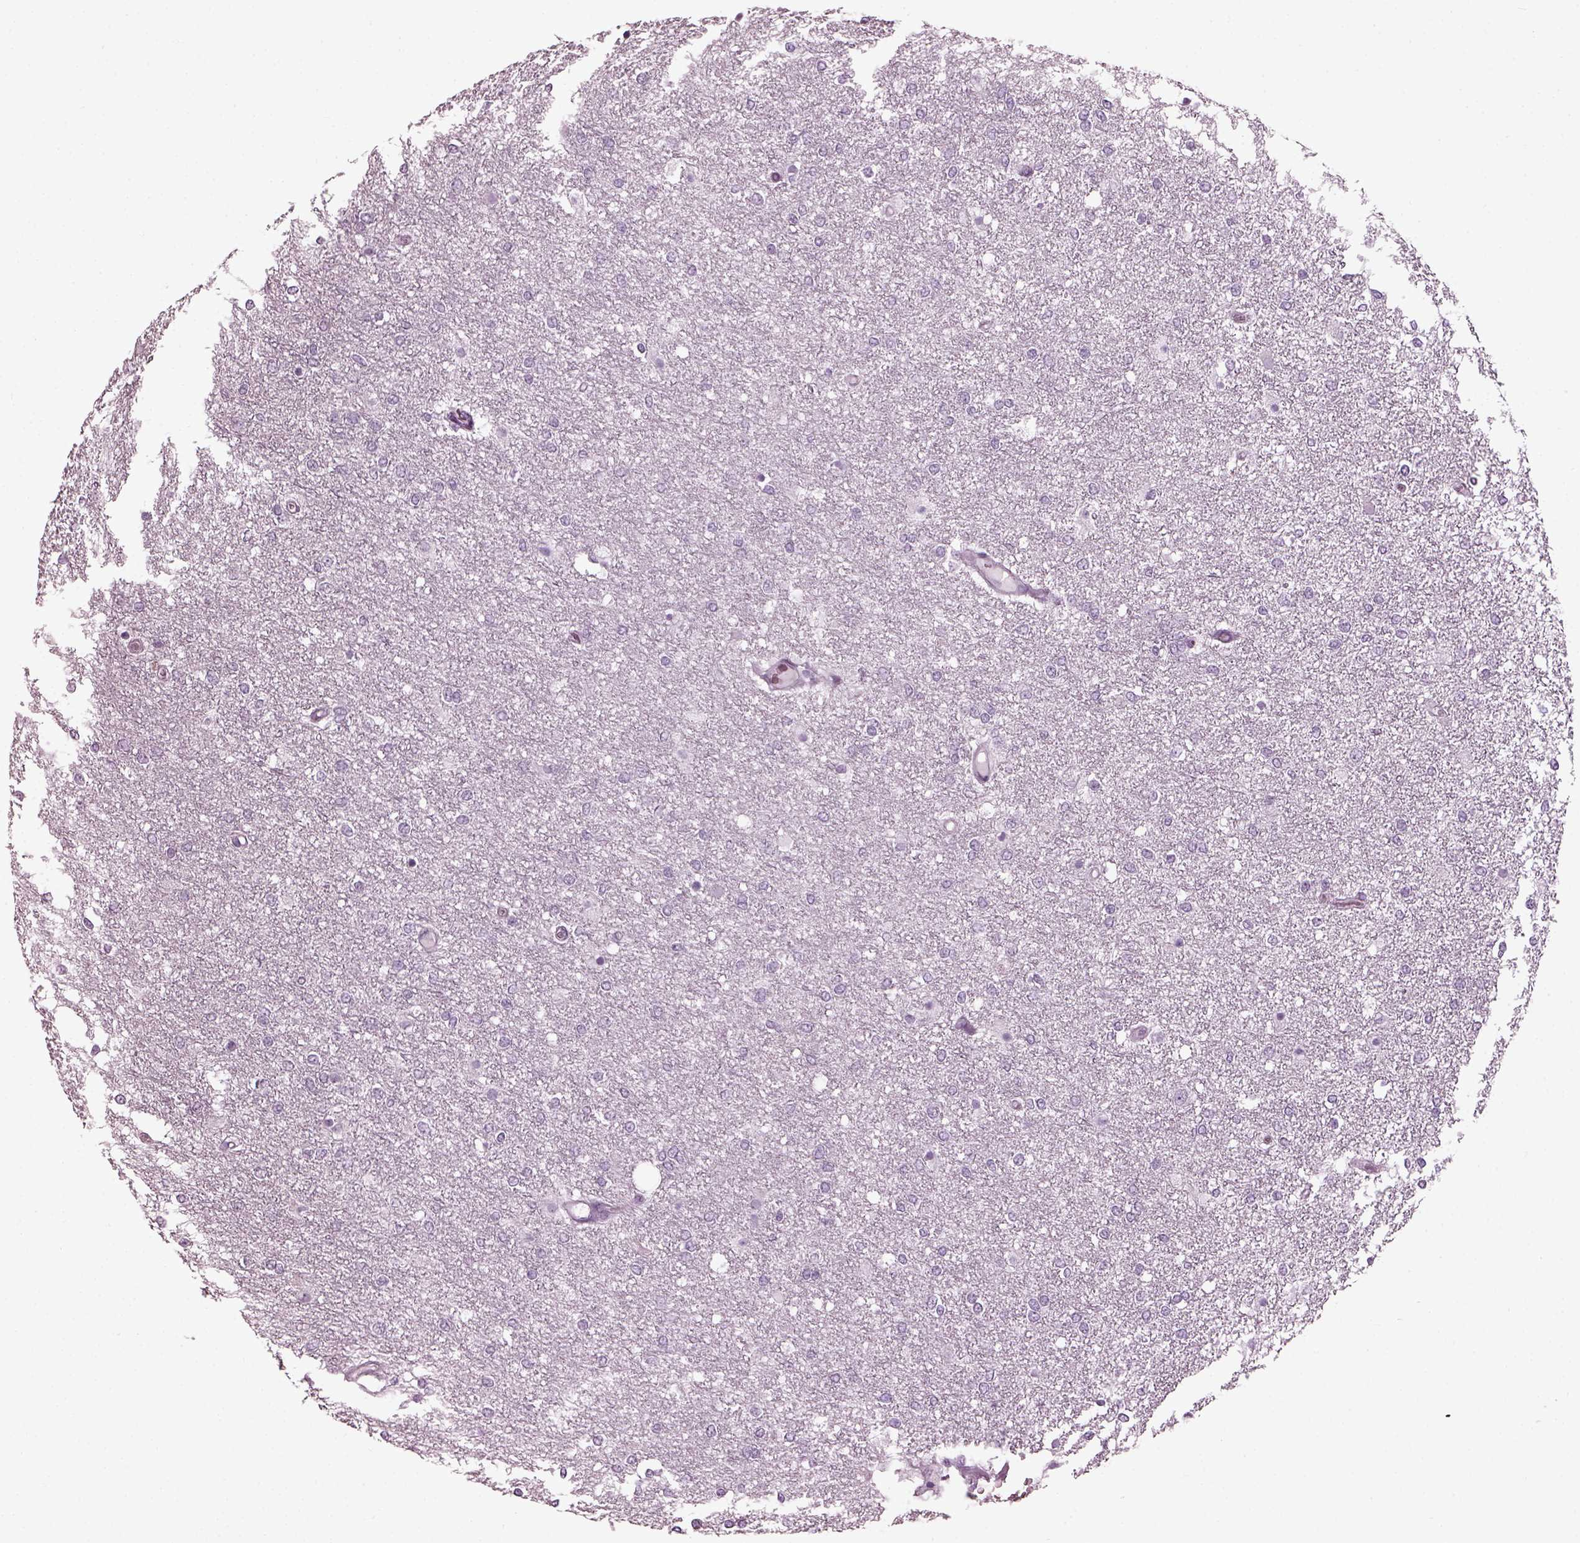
{"staining": {"intensity": "negative", "quantity": "none", "location": "none"}, "tissue": "glioma", "cell_type": "Tumor cells", "image_type": "cancer", "snomed": [{"axis": "morphology", "description": "Glioma, malignant, High grade"}, {"axis": "topography", "description": "Brain"}], "caption": "The IHC micrograph has no significant expression in tumor cells of glioma tissue. (Immunohistochemistry (ihc), brightfield microscopy, high magnification).", "gene": "PDC", "patient": {"sex": "female", "age": 61}}